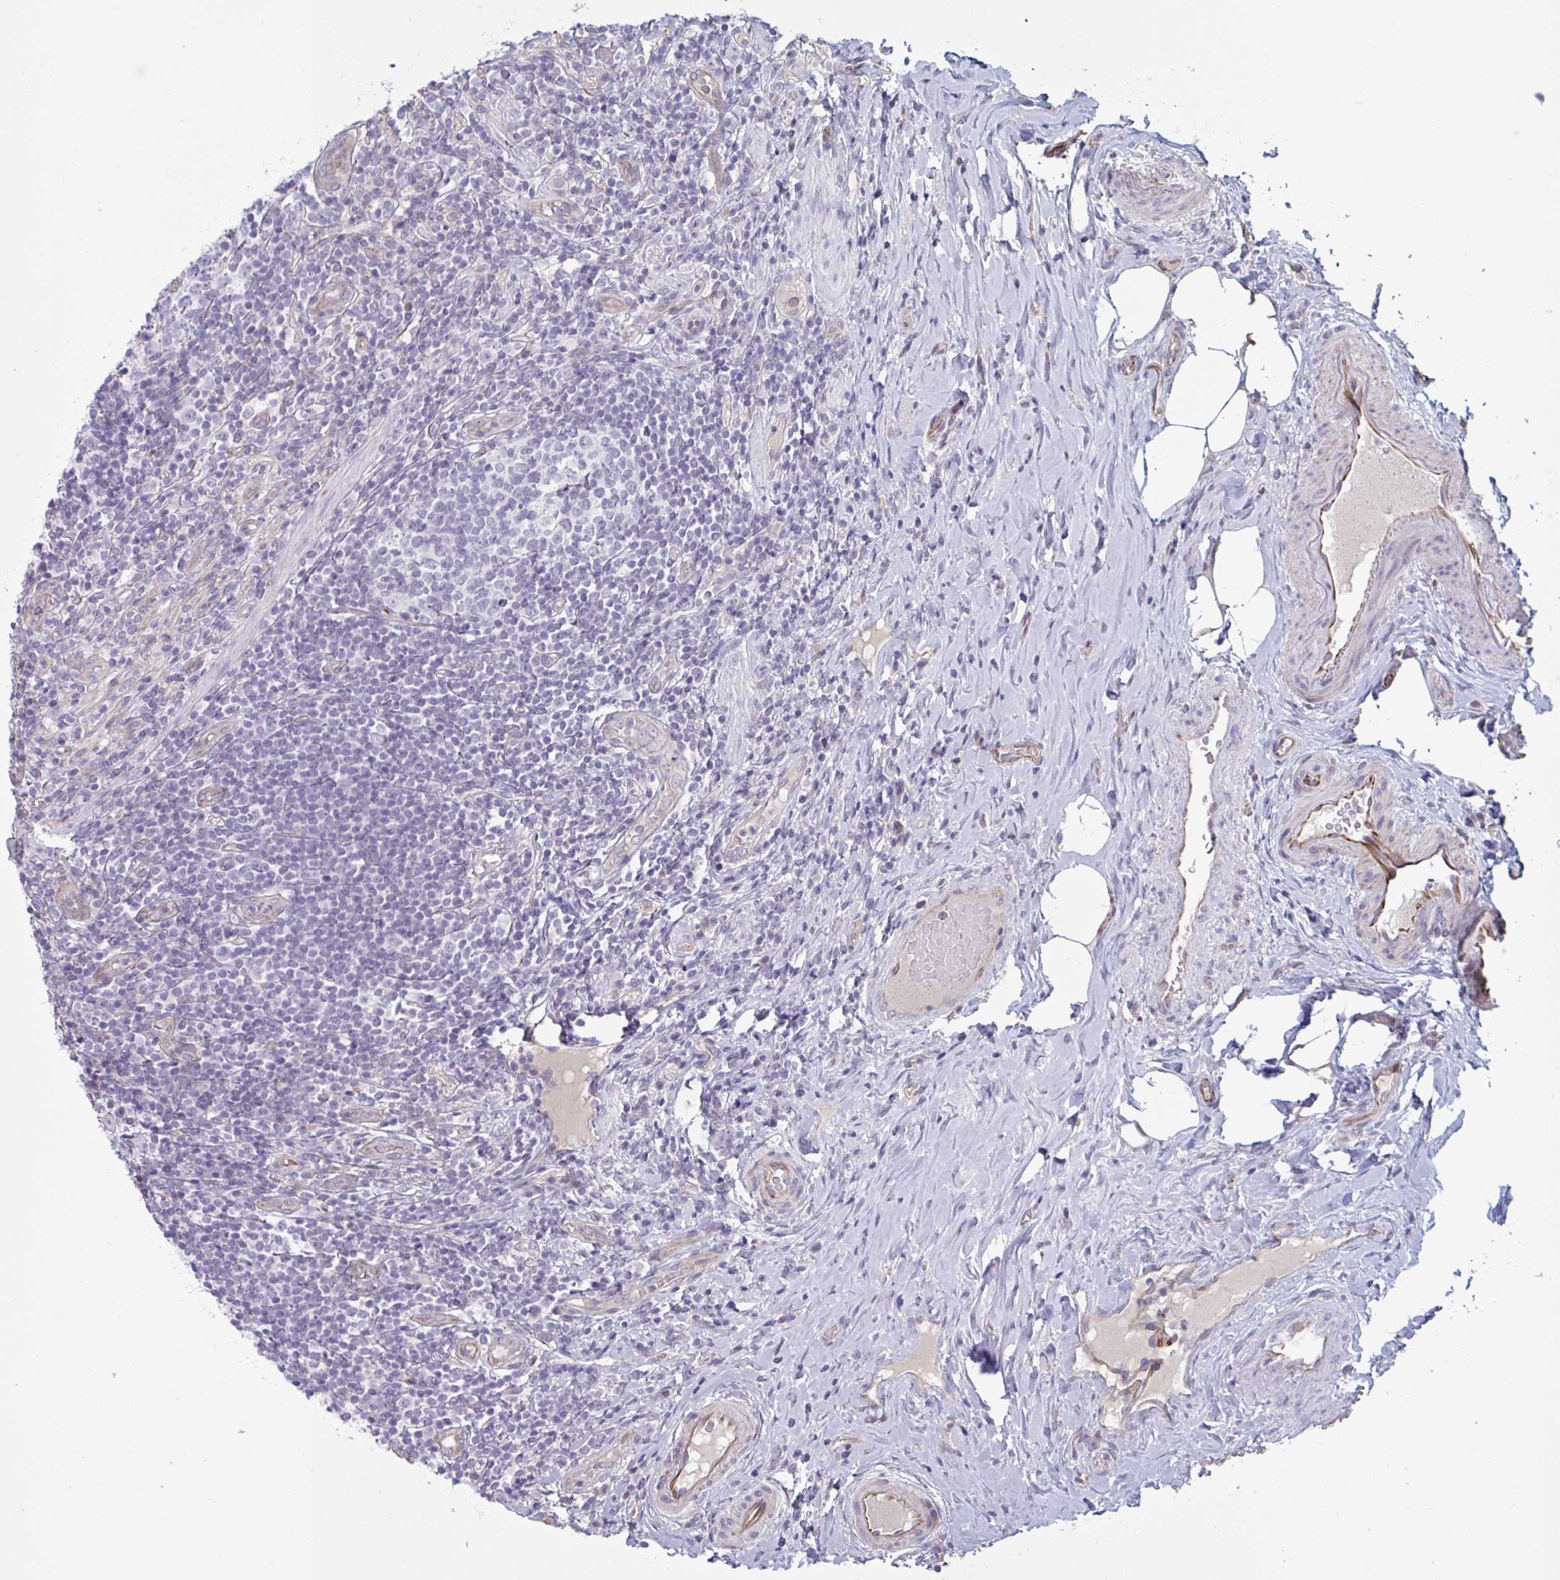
{"staining": {"intensity": "negative", "quantity": "none", "location": "none"}, "tissue": "appendix", "cell_type": "Glandular cells", "image_type": "normal", "snomed": [{"axis": "morphology", "description": "Normal tissue, NOS"}, {"axis": "topography", "description": "Appendix"}], "caption": "IHC micrograph of benign appendix: appendix stained with DAB demonstrates no significant protein staining in glandular cells. (Brightfield microscopy of DAB (3,3'-diaminobenzidine) IHC at high magnification).", "gene": "OR1L3", "patient": {"sex": "female", "age": 43}}